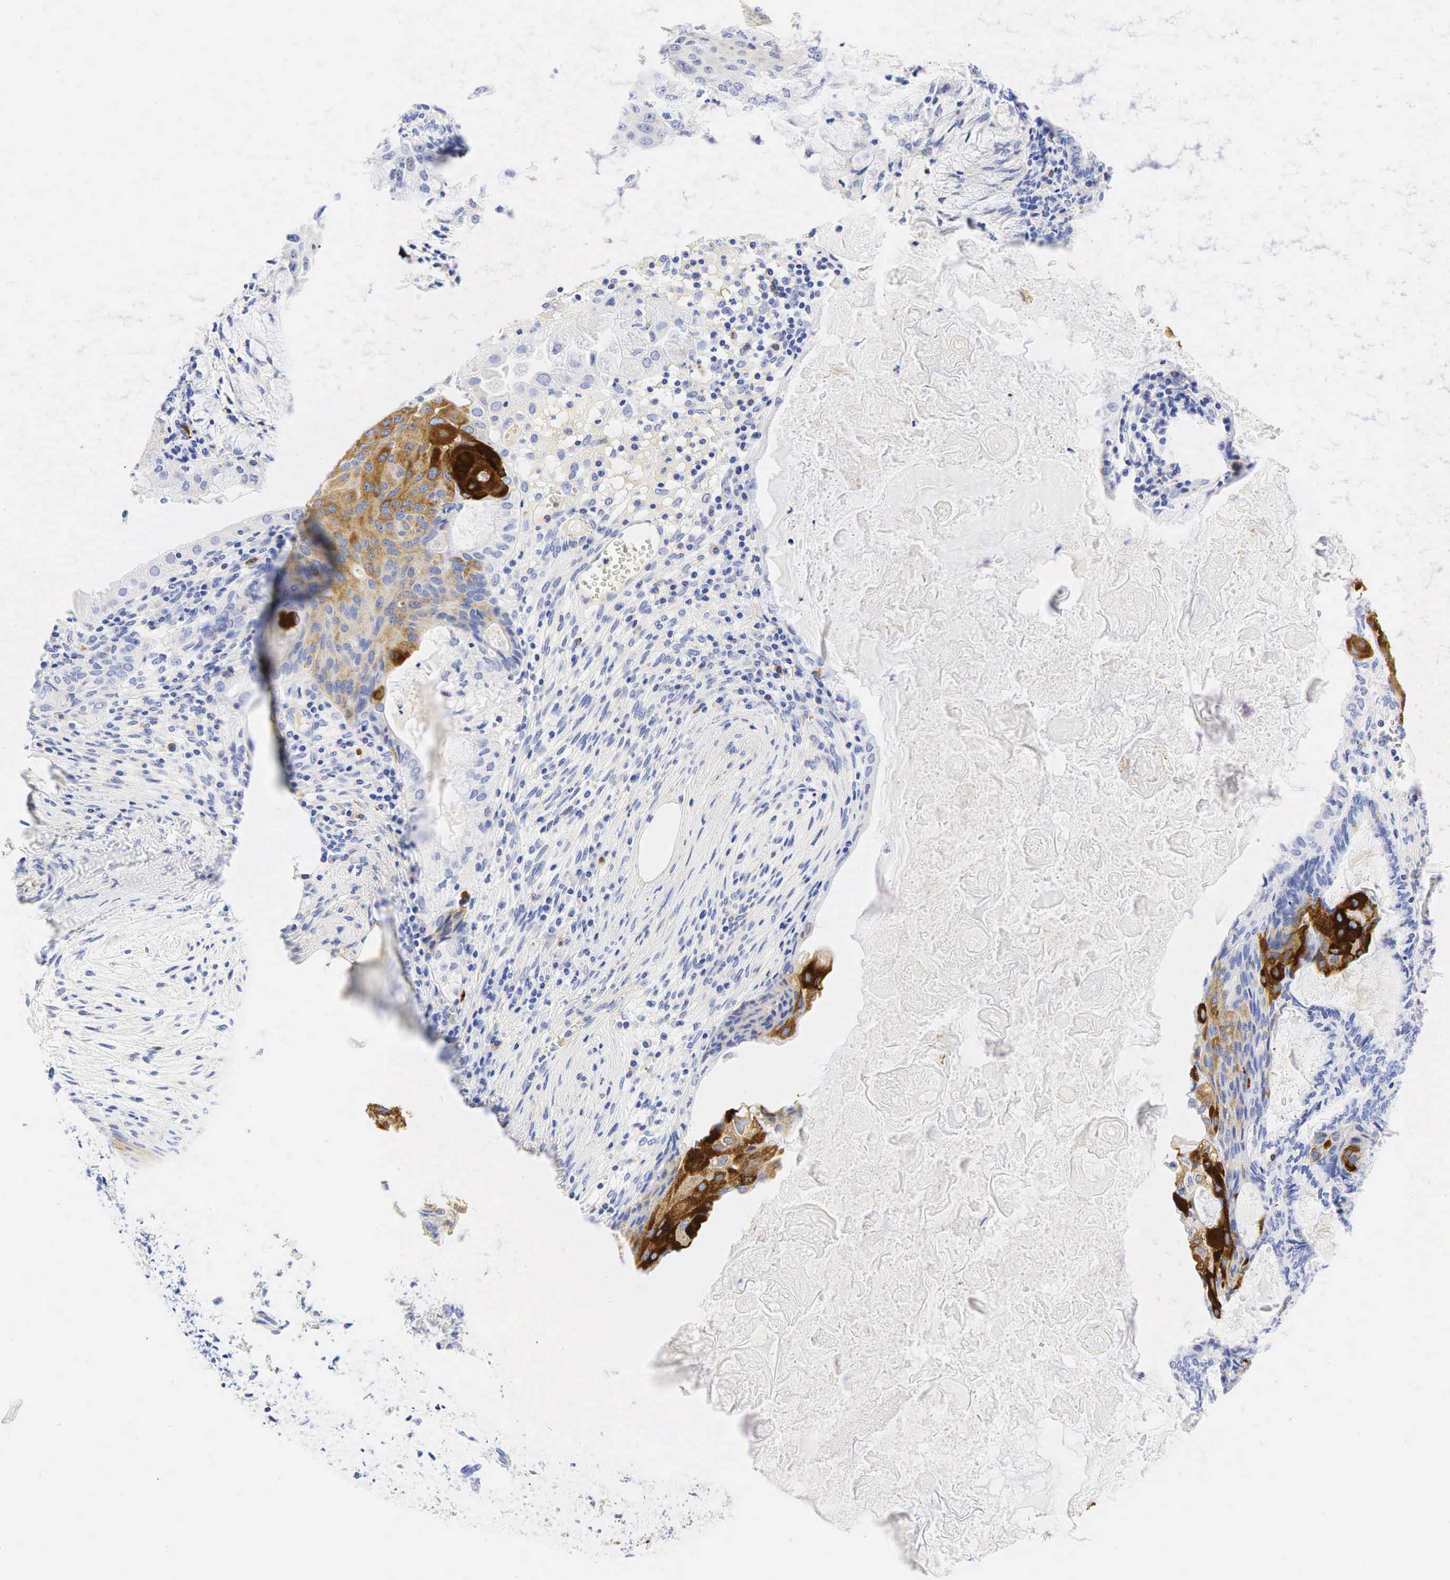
{"staining": {"intensity": "strong", "quantity": "25%-75%", "location": "cytoplasmic/membranous"}, "tissue": "endometrial cancer", "cell_type": "Tumor cells", "image_type": "cancer", "snomed": [{"axis": "morphology", "description": "Adenocarcinoma, NOS"}, {"axis": "topography", "description": "Endometrium"}], "caption": "This micrograph shows immunohistochemistry staining of human adenocarcinoma (endometrial), with high strong cytoplasmic/membranous expression in approximately 25%-75% of tumor cells.", "gene": "TNFRSF8", "patient": {"sex": "female", "age": 79}}